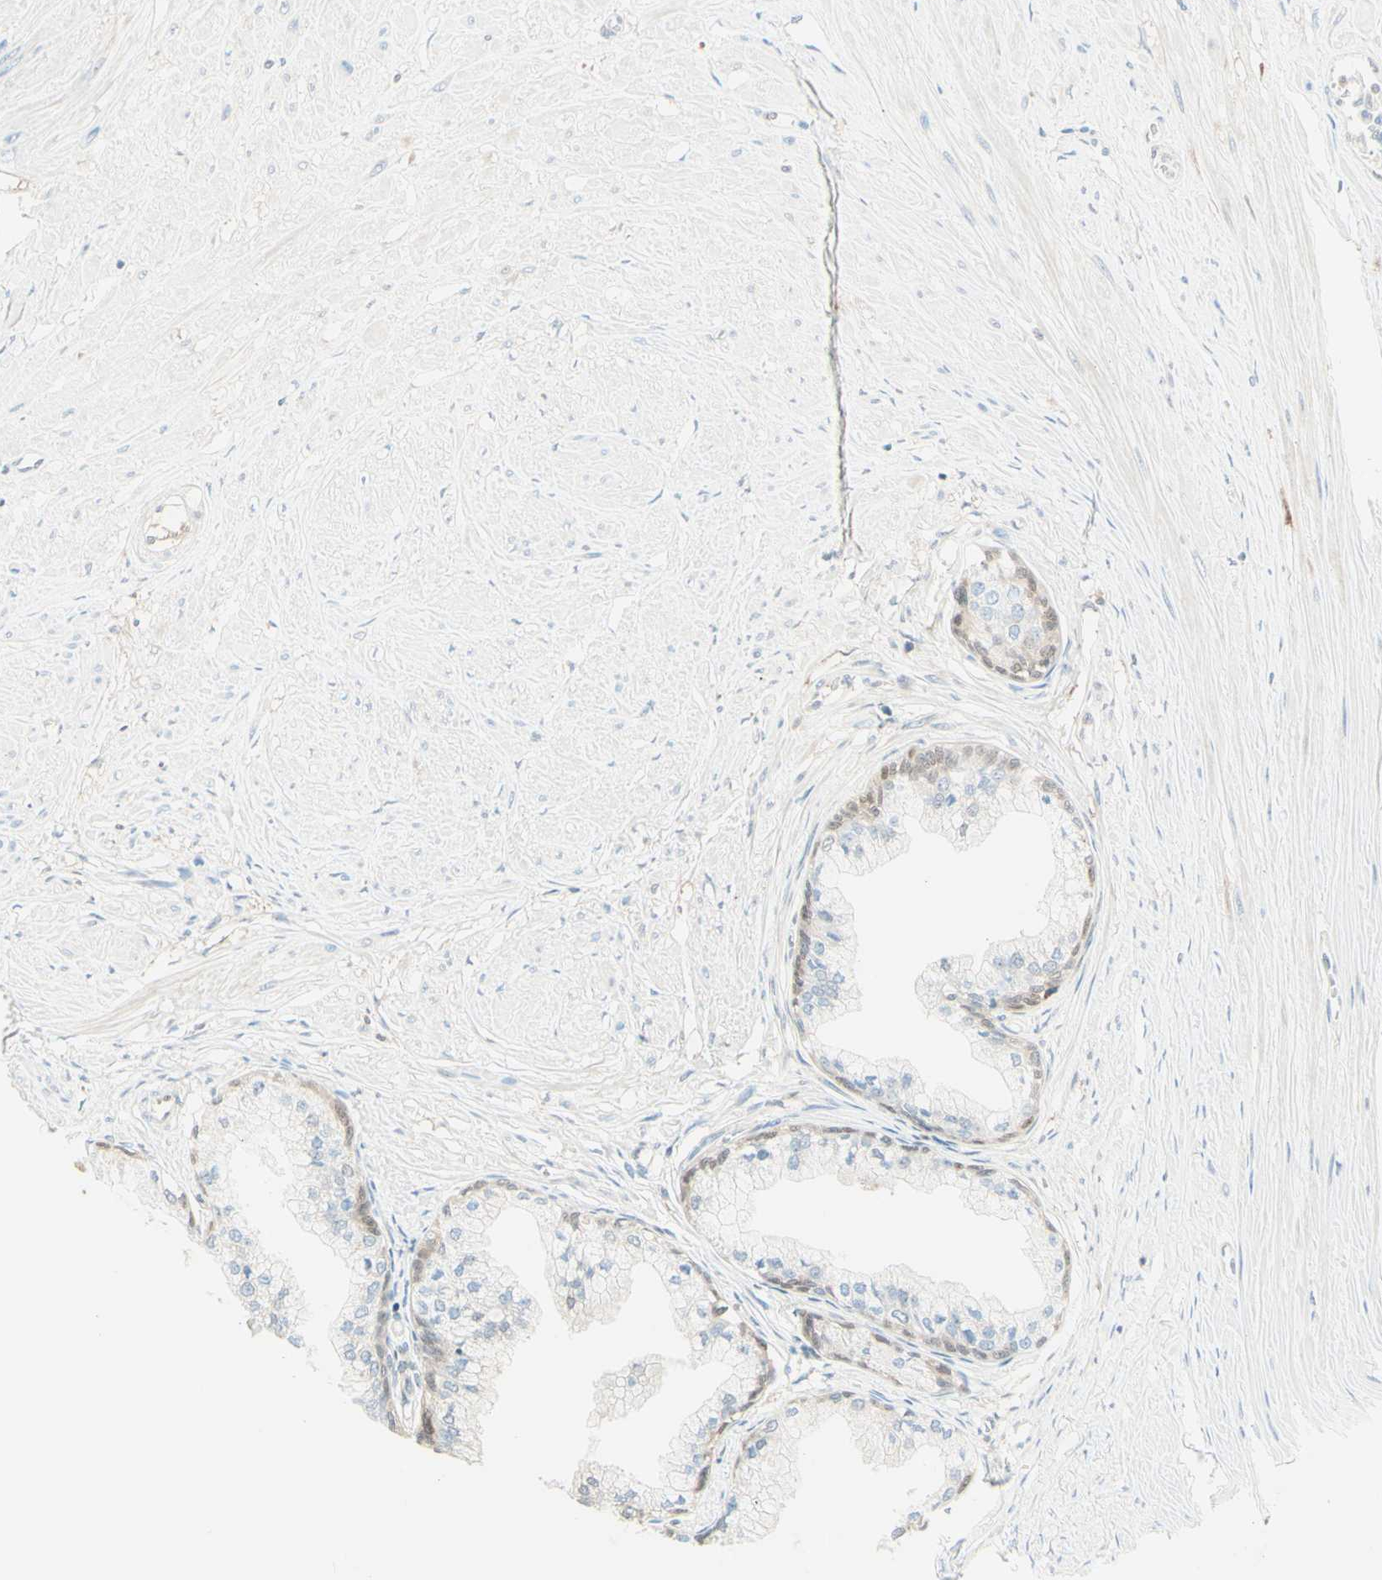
{"staining": {"intensity": "weak", "quantity": "<25%", "location": "nuclear"}, "tissue": "prostate", "cell_type": "Glandular cells", "image_type": "normal", "snomed": [{"axis": "morphology", "description": "Normal tissue, NOS"}, {"axis": "topography", "description": "Prostate"}, {"axis": "topography", "description": "Seminal veicle"}], "caption": "Glandular cells show no significant expression in unremarkable prostate. The staining is performed using DAB (3,3'-diaminobenzidine) brown chromogen with nuclei counter-stained in using hematoxylin.", "gene": "UPK3B", "patient": {"sex": "male", "age": 60}}